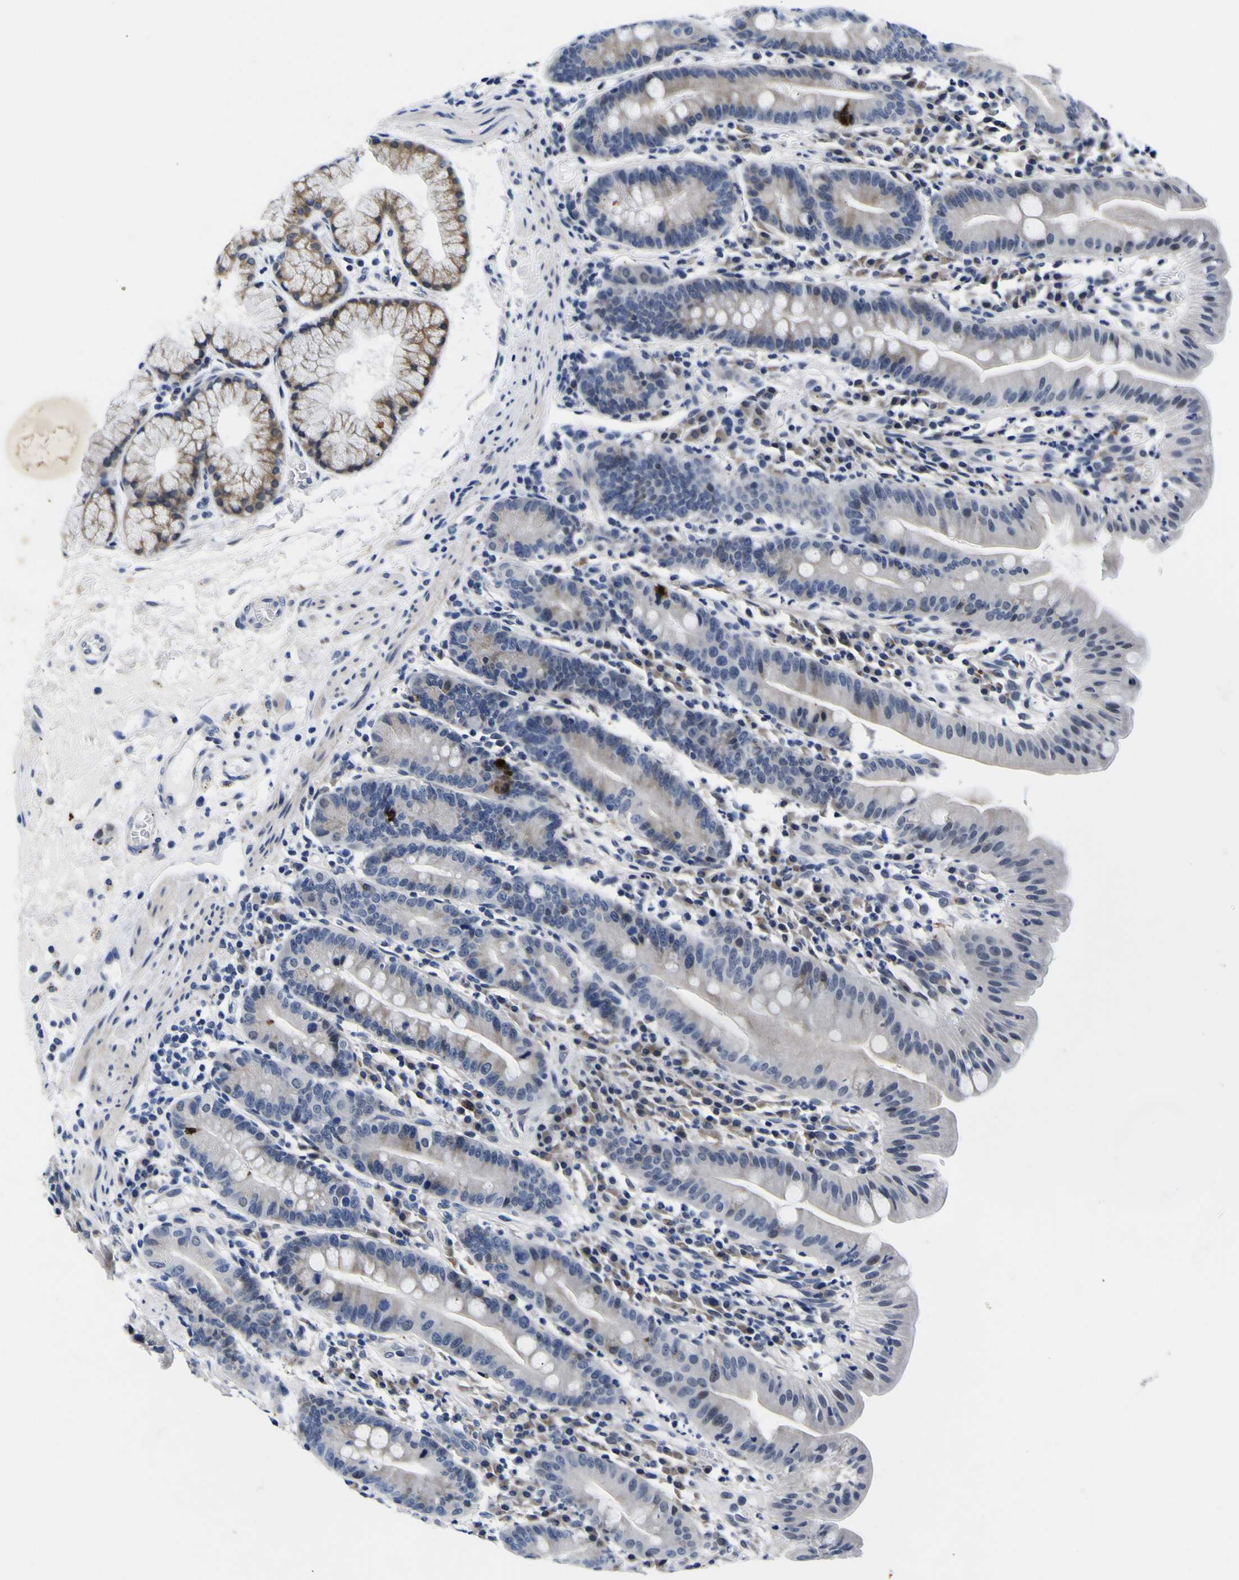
{"staining": {"intensity": "moderate", "quantity": "<25%", "location": "cytoplasmic/membranous"}, "tissue": "duodenum", "cell_type": "Glandular cells", "image_type": "normal", "snomed": [{"axis": "morphology", "description": "Normal tissue, NOS"}, {"axis": "topography", "description": "Duodenum"}], "caption": "Brown immunohistochemical staining in normal human duodenum exhibits moderate cytoplasmic/membranous positivity in about <25% of glandular cells.", "gene": "IGFLR1", "patient": {"sex": "male", "age": 50}}